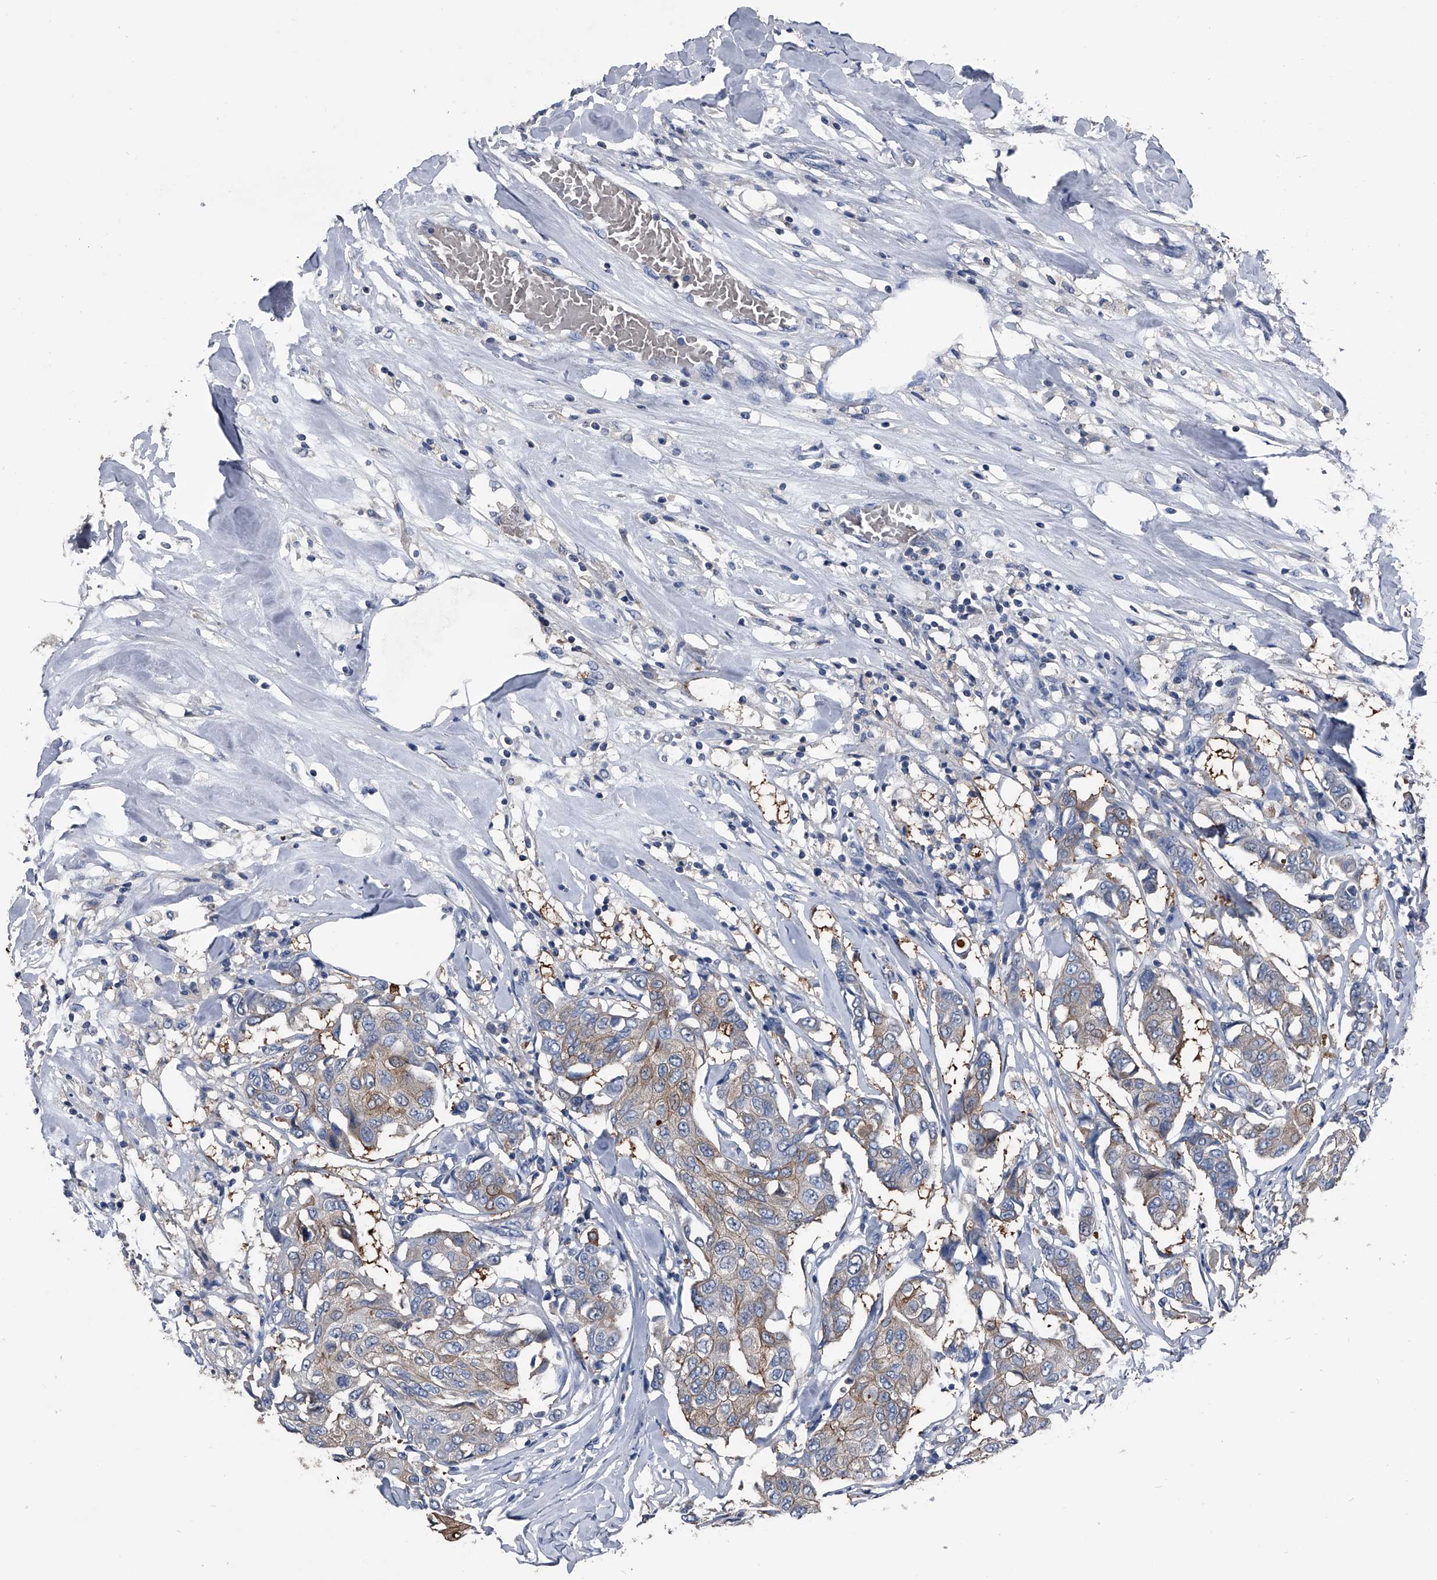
{"staining": {"intensity": "weak", "quantity": "25%-75%", "location": "cytoplasmic/membranous"}, "tissue": "breast cancer", "cell_type": "Tumor cells", "image_type": "cancer", "snomed": [{"axis": "morphology", "description": "Duct carcinoma"}, {"axis": "topography", "description": "Breast"}], "caption": "Human breast cancer (infiltrating ductal carcinoma) stained with a brown dye shows weak cytoplasmic/membranous positive positivity in approximately 25%-75% of tumor cells.", "gene": "KIF13A", "patient": {"sex": "female", "age": 80}}